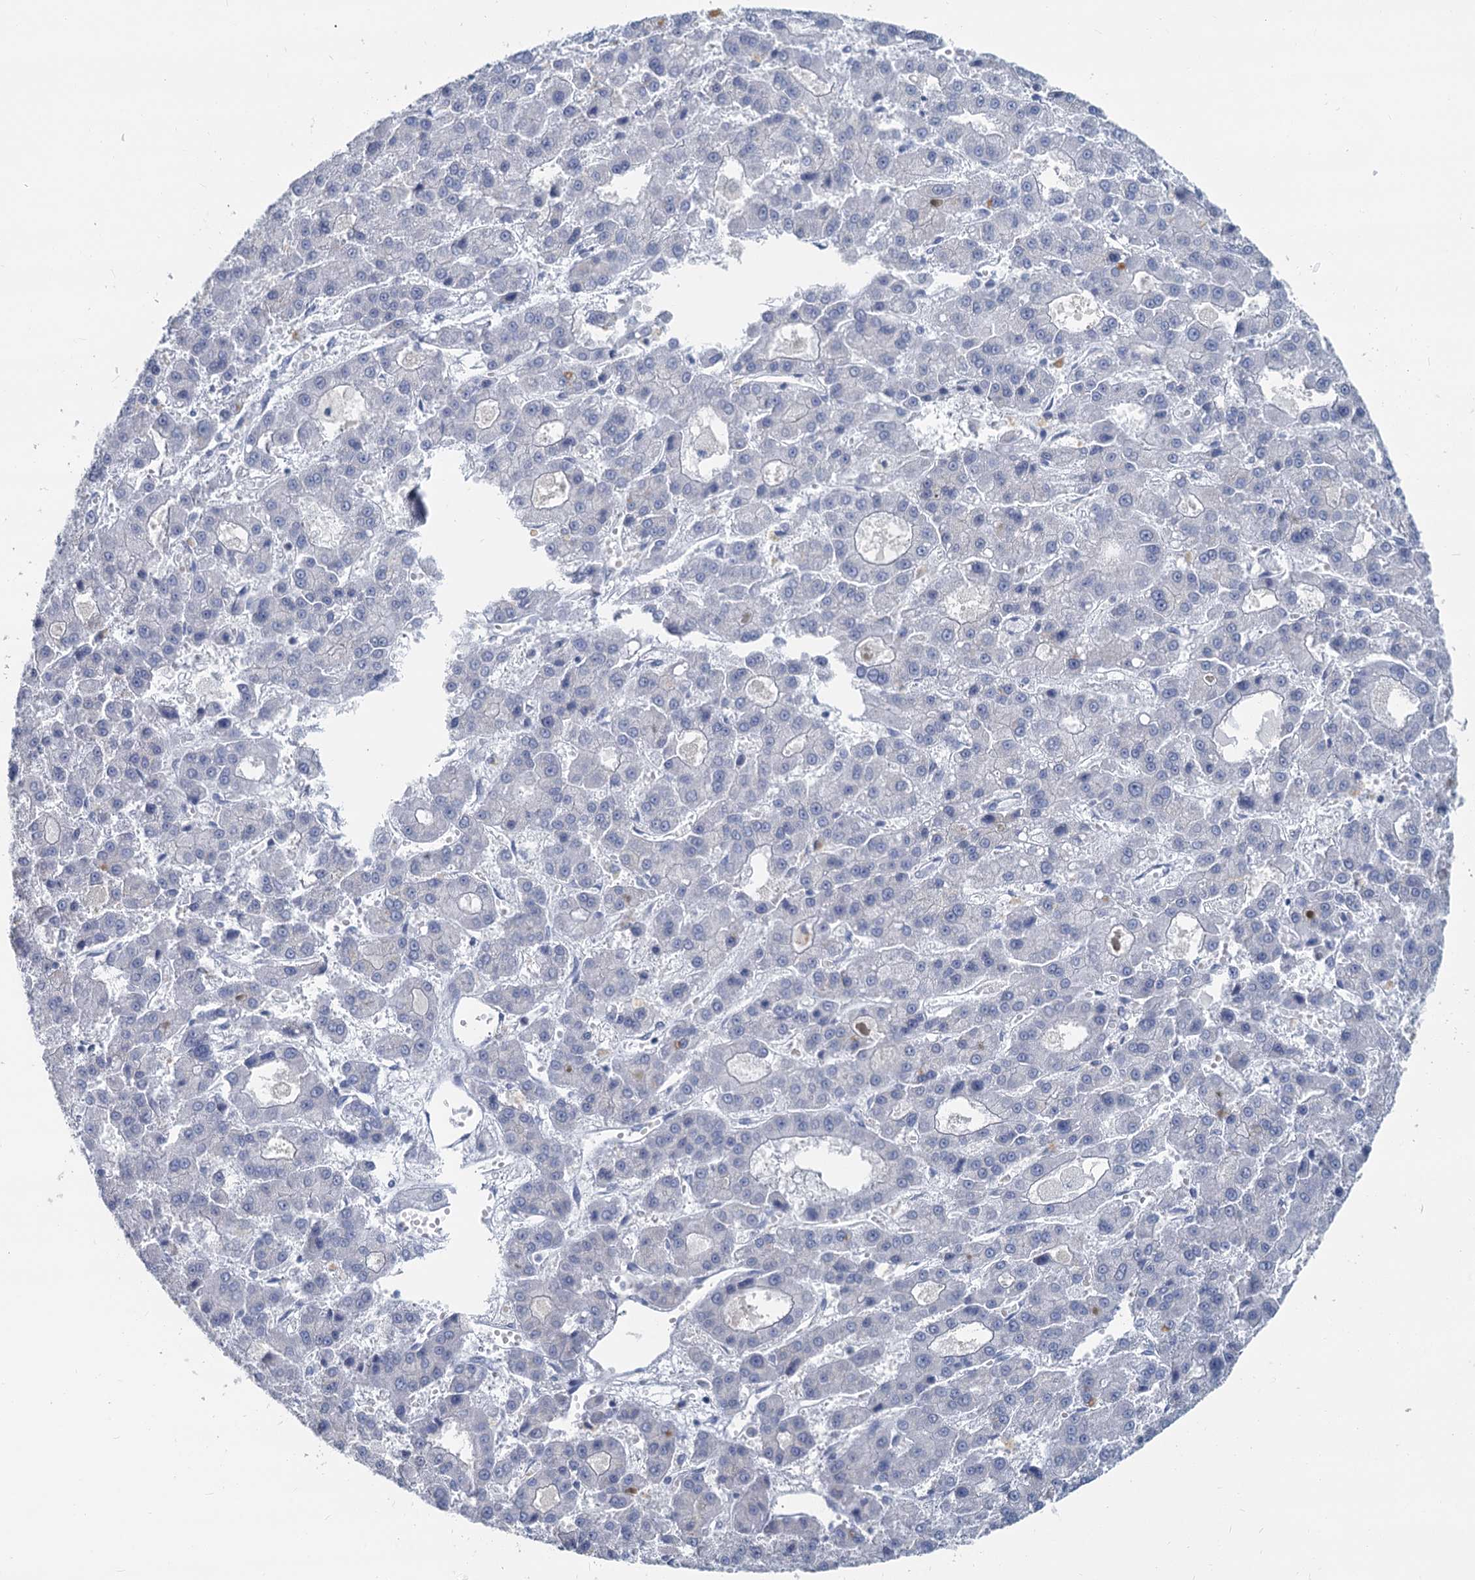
{"staining": {"intensity": "negative", "quantity": "none", "location": "none"}, "tissue": "liver cancer", "cell_type": "Tumor cells", "image_type": "cancer", "snomed": [{"axis": "morphology", "description": "Carcinoma, Hepatocellular, NOS"}, {"axis": "topography", "description": "Liver"}], "caption": "DAB immunohistochemical staining of liver hepatocellular carcinoma shows no significant positivity in tumor cells.", "gene": "CHGA", "patient": {"sex": "male", "age": 70}}